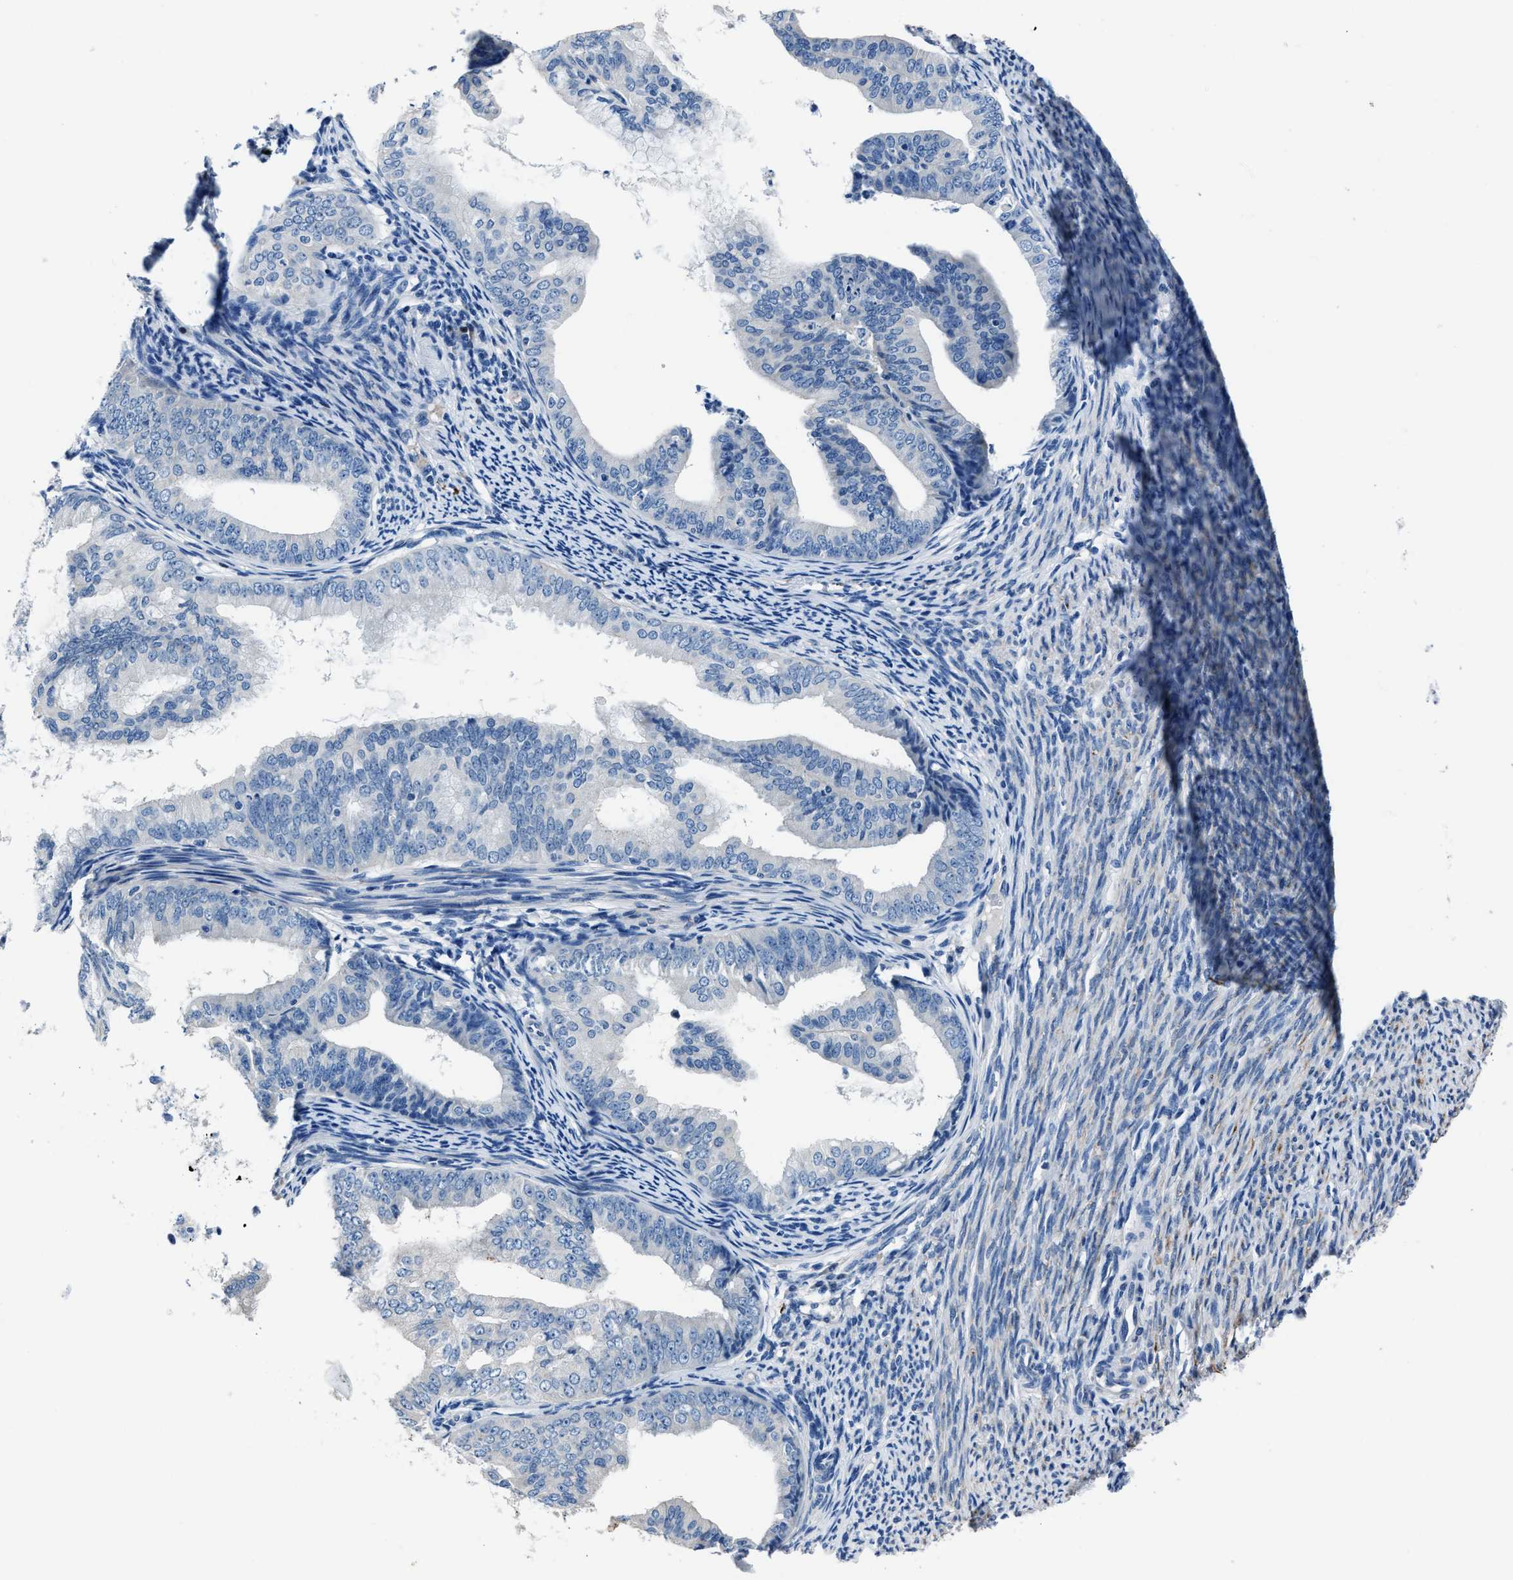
{"staining": {"intensity": "negative", "quantity": "none", "location": "none"}, "tissue": "endometrial cancer", "cell_type": "Tumor cells", "image_type": "cancer", "snomed": [{"axis": "morphology", "description": "Adenocarcinoma, NOS"}, {"axis": "topography", "description": "Endometrium"}], "caption": "An immunohistochemistry histopathology image of endometrial adenocarcinoma is shown. There is no staining in tumor cells of endometrial adenocarcinoma.", "gene": "NACAD", "patient": {"sex": "female", "age": 63}}